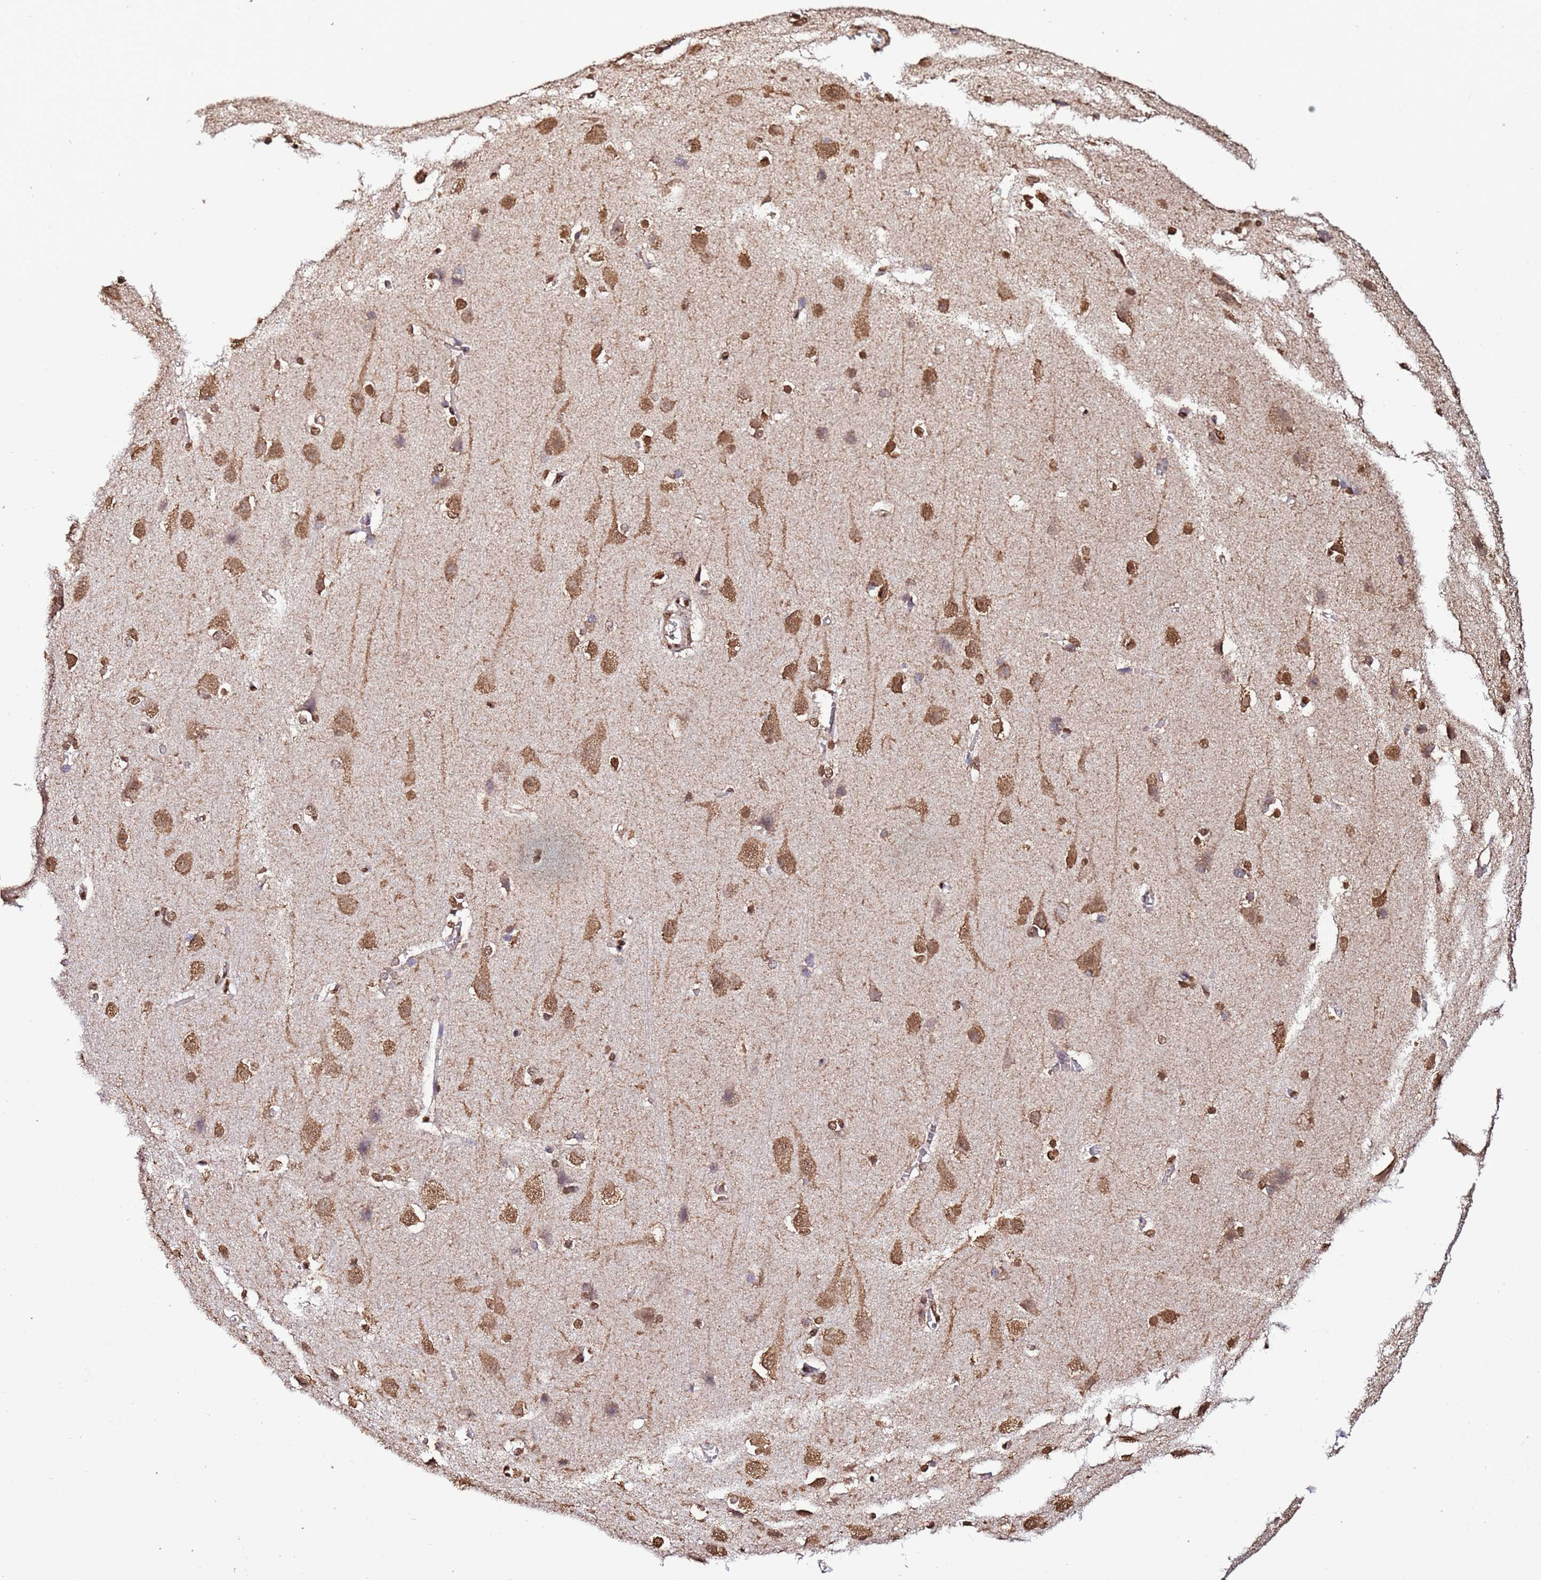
{"staining": {"intensity": "moderate", "quantity": "<25%", "location": "nuclear"}, "tissue": "cerebral cortex", "cell_type": "Endothelial cells", "image_type": "normal", "snomed": [{"axis": "morphology", "description": "Normal tissue, NOS"}, {"axis": "topography", "description": "Cerebral cortex"}], "caption": "A photomicrograph showing moderate nuclear expression in approximately <25% of endothelial cells in normal cerebral cortex, as visualized by brown immunohistochemical staining.", "gene": "TRIP6", "patient": {"sex": "male", "age": 37}}